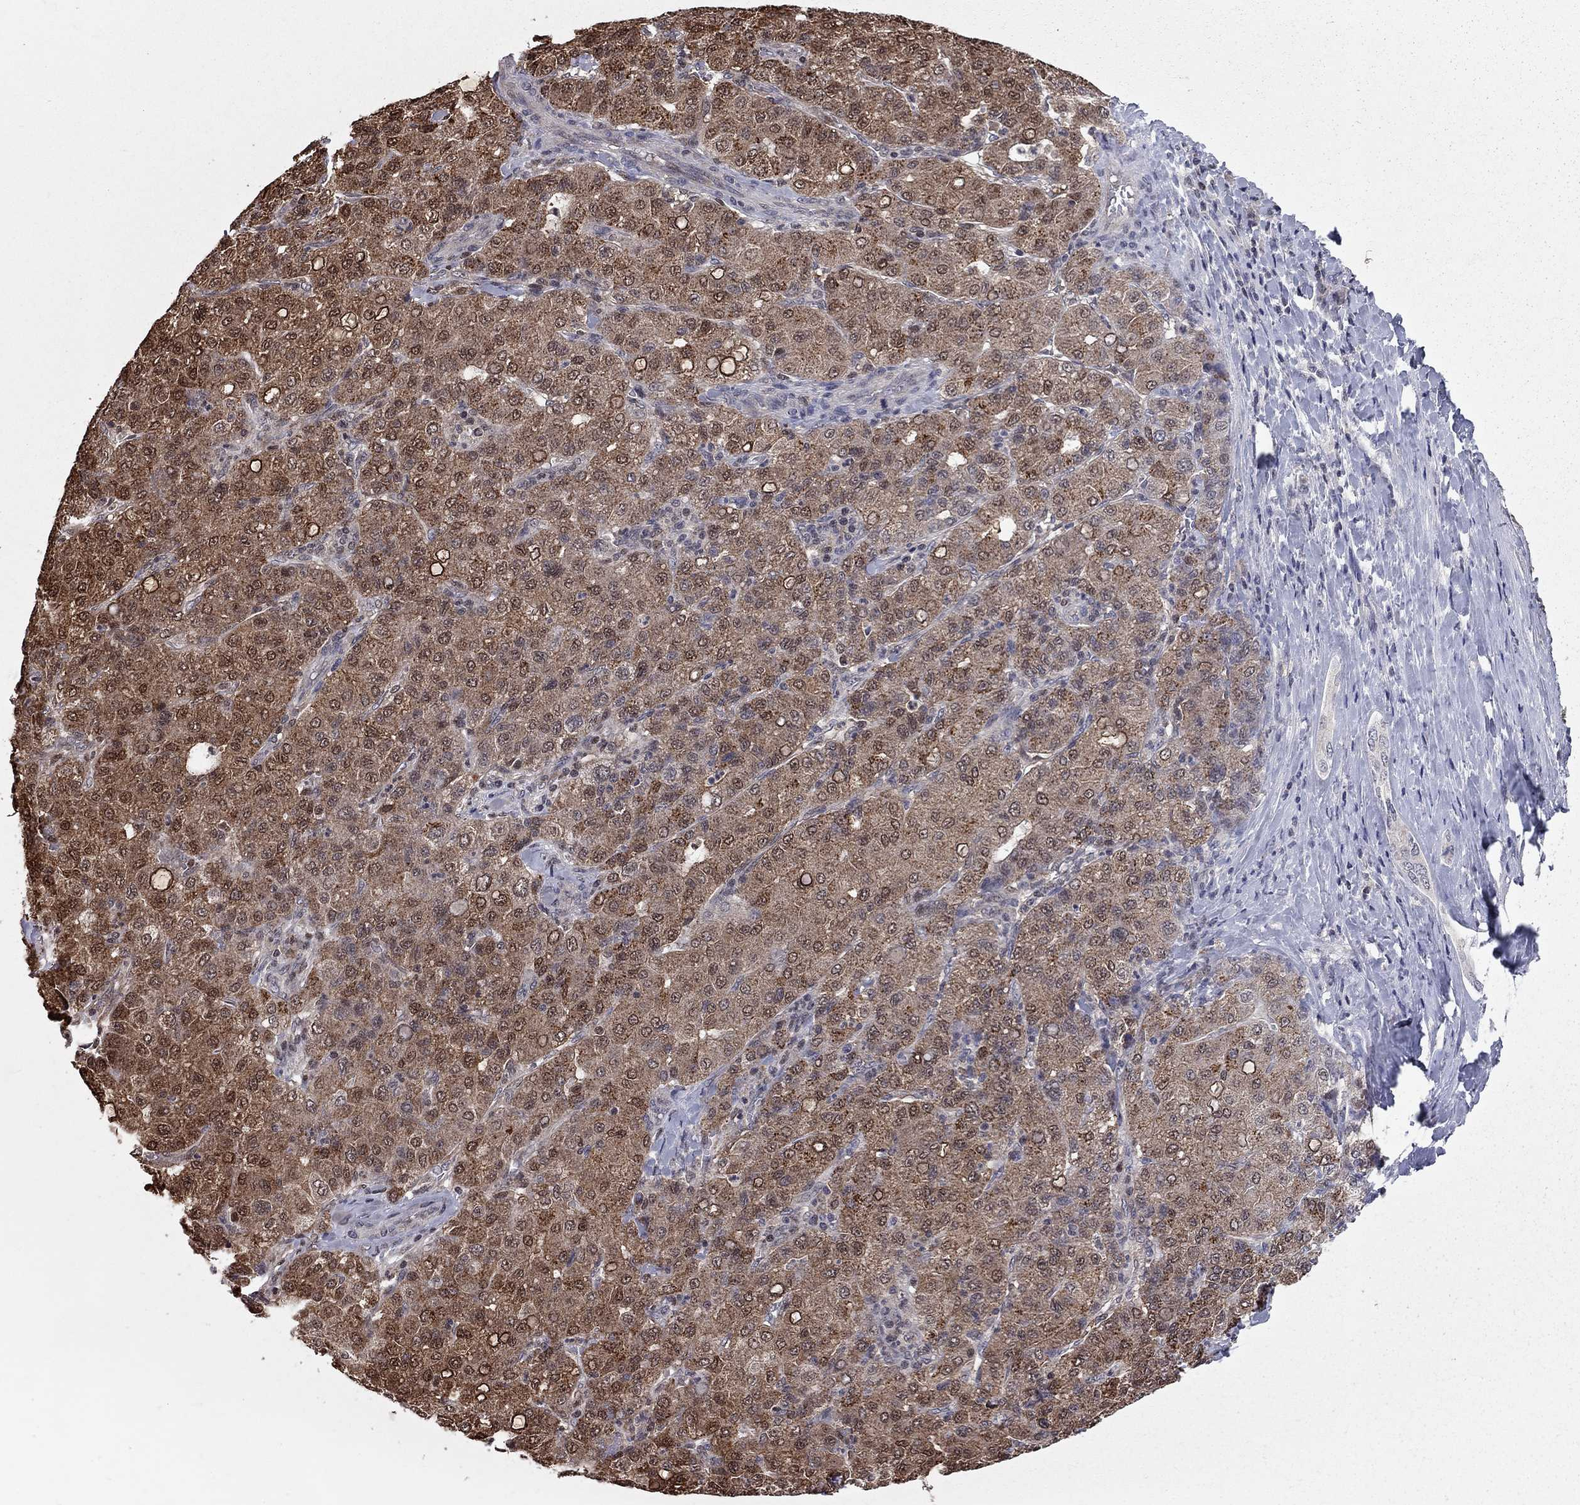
{"staining": {"intensity": "moderate", "quantity": "25%-75%", "location": "cytoplasmic/membranous,nuclear"}, "tissue": "liver cancer", "cell_type": "Tumor cells", "image_type": "cancer", "snomed": [{"axis": "morphology", "description": "Carcinoma, Hepatocellular, NOS"}, {"axis": "topography", "description": "Liver"}], "caption": "This is an image of immunohistochemistry staining of hepatocellular carcinoma (liver), which shows moderate staining in the cytoplasmic/membranous and nuclear of tumor cells.", "gene": "HDAC3", "patient": {"sex": "male", "age": 65}}